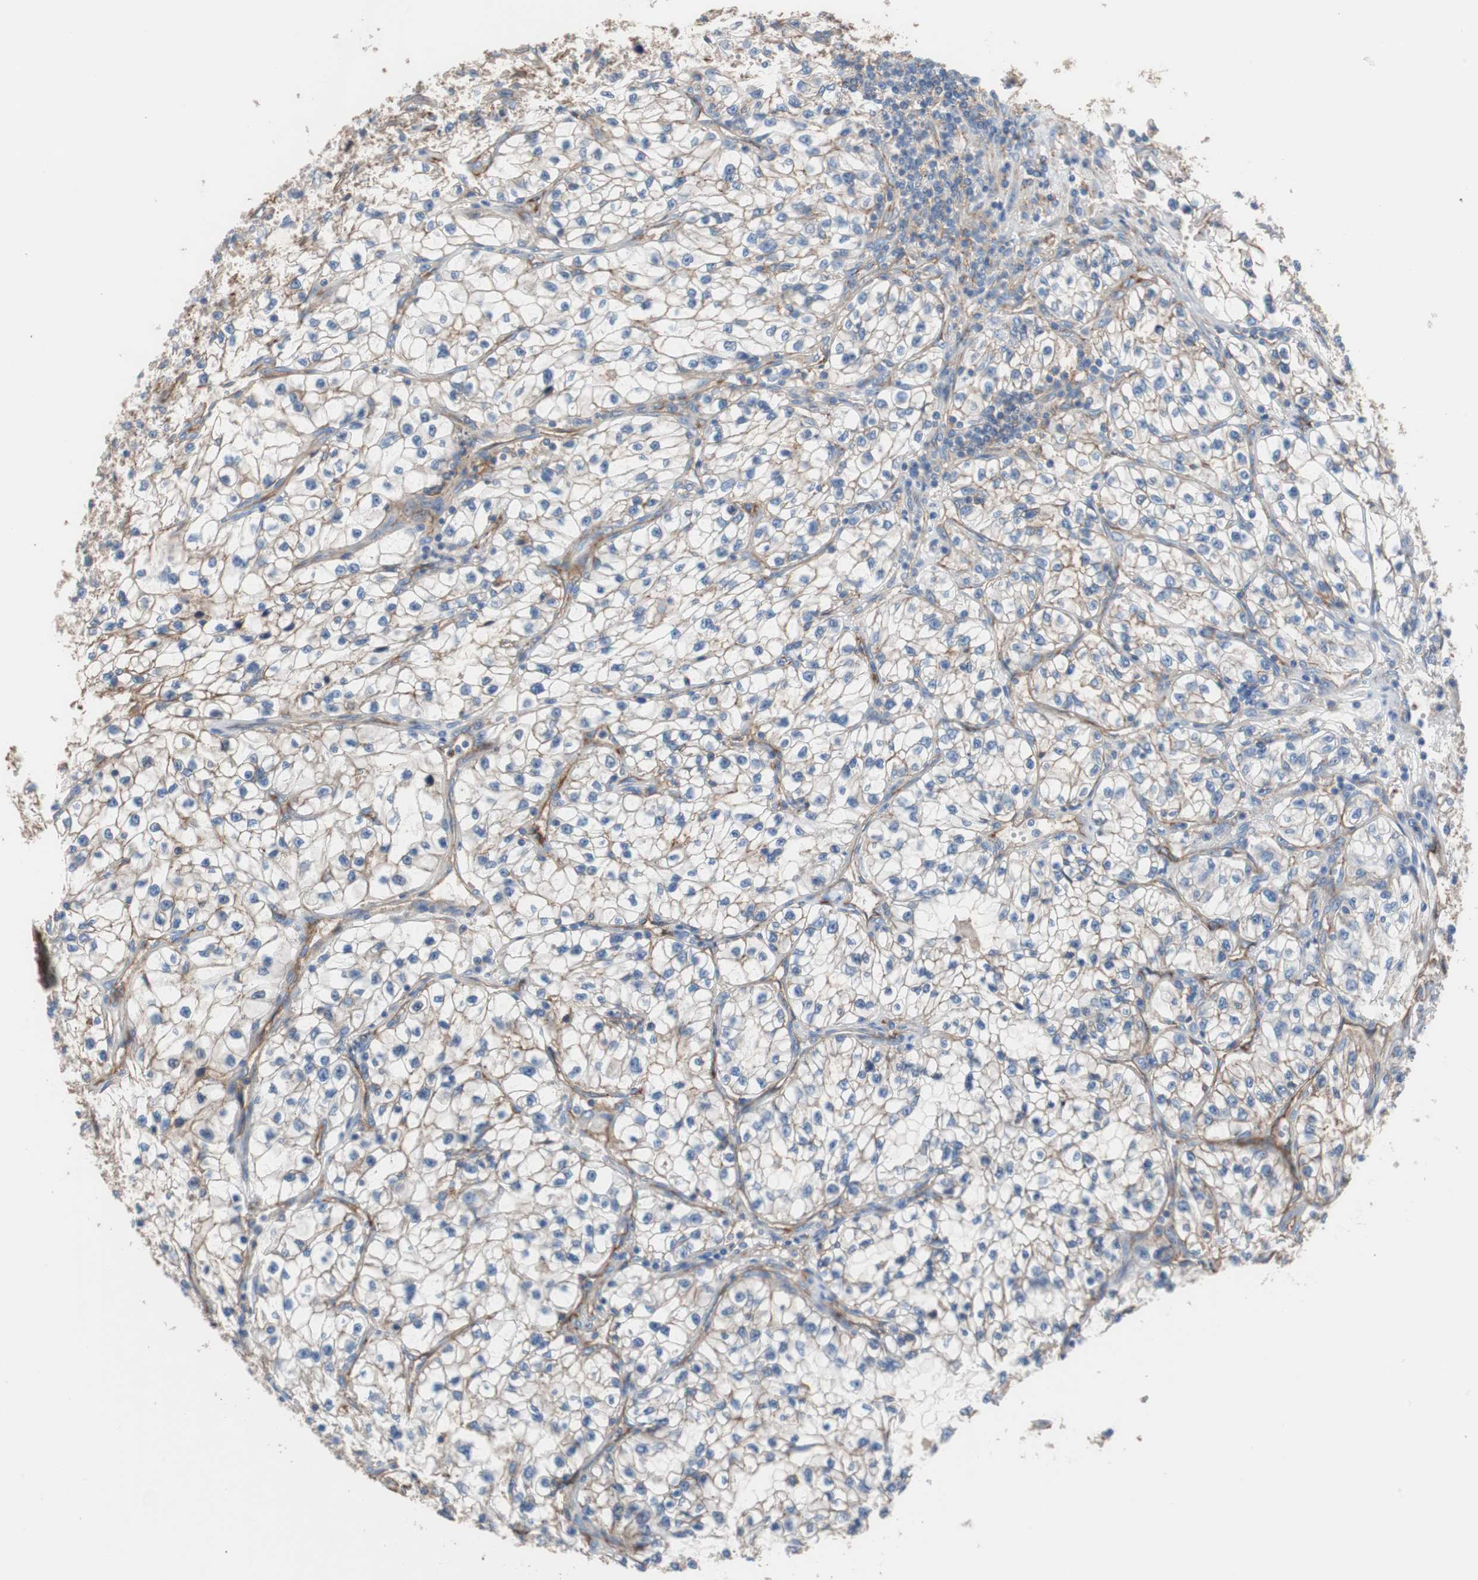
{"staining": {"intensity": "weak", "quantity": "25%-75%", "location": "cytoplasmic/membranous"}, "tissue": "renal cancer", "cell_type": "Tumor cells", "image_type": "cancer", "snomed": [{"axis": "morphology", "description": "Adenocarcinoma, NOS"}, {"axis": "topography", "description": "Kidney"}], "caption": "Immunohistochemical staining of renal cancer shows low levels of weak cytoplasmic/membranous expression in approximately 25%-75% of tumor cells.", "gene": "CD81", "patient": {"sex": "female", "age": 57}}